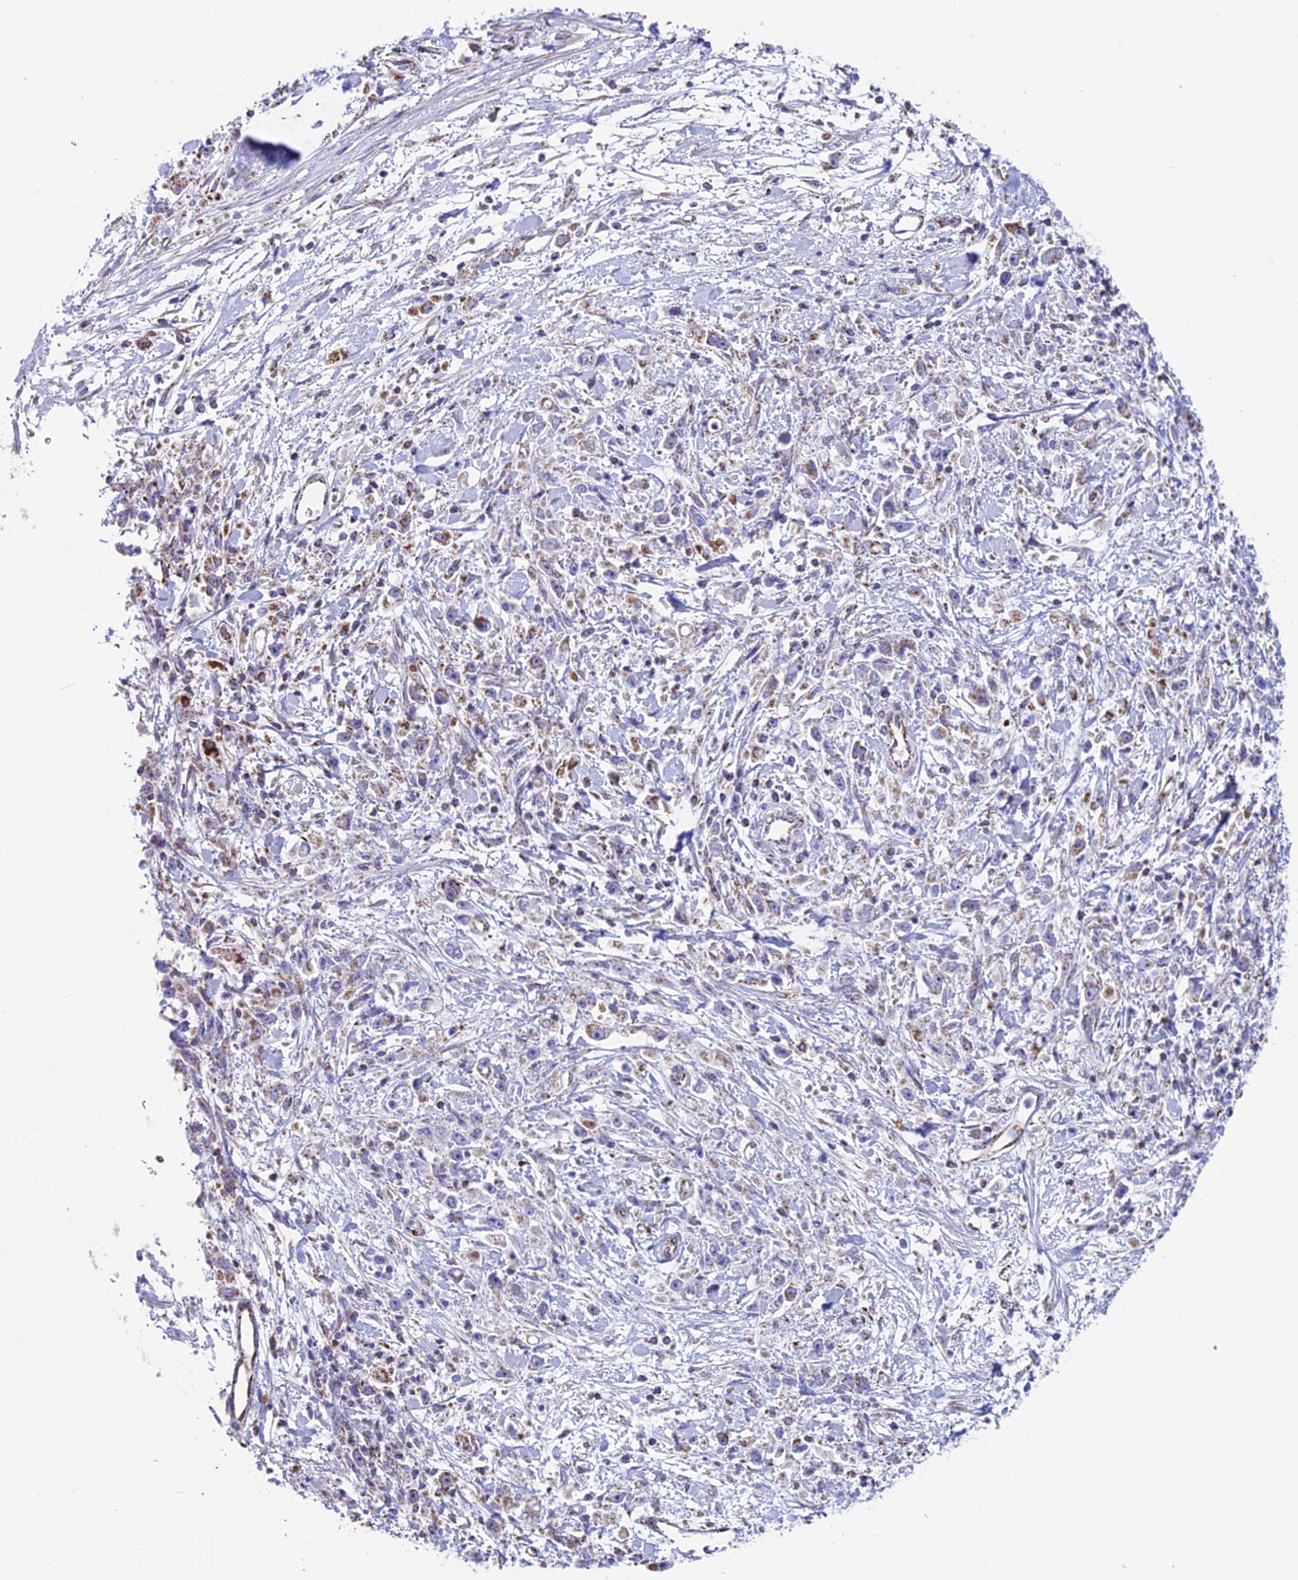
{"staining": {"intensity": "weak", "quantity": "25%-75%", "location": "cytoplasmic/membranous"}, "tissue": "stomach cancer", "cell_type": "Tumor cells", "image_type": "cancer", "snomed": [{"axis": "morphology", "description": "Adenocarcinoma, NOS"}, {"axis": "topography", "description": "Stomach"}], "caption": "There is low levels of weak cytoplasmic/membranous expression in tumor cells of stomach adenocarcinoma, as demonstrated by immunohistochemical staining (brown color).", "gene": "ZNG1B", "patient": {"sex": "female", "age": 59}}